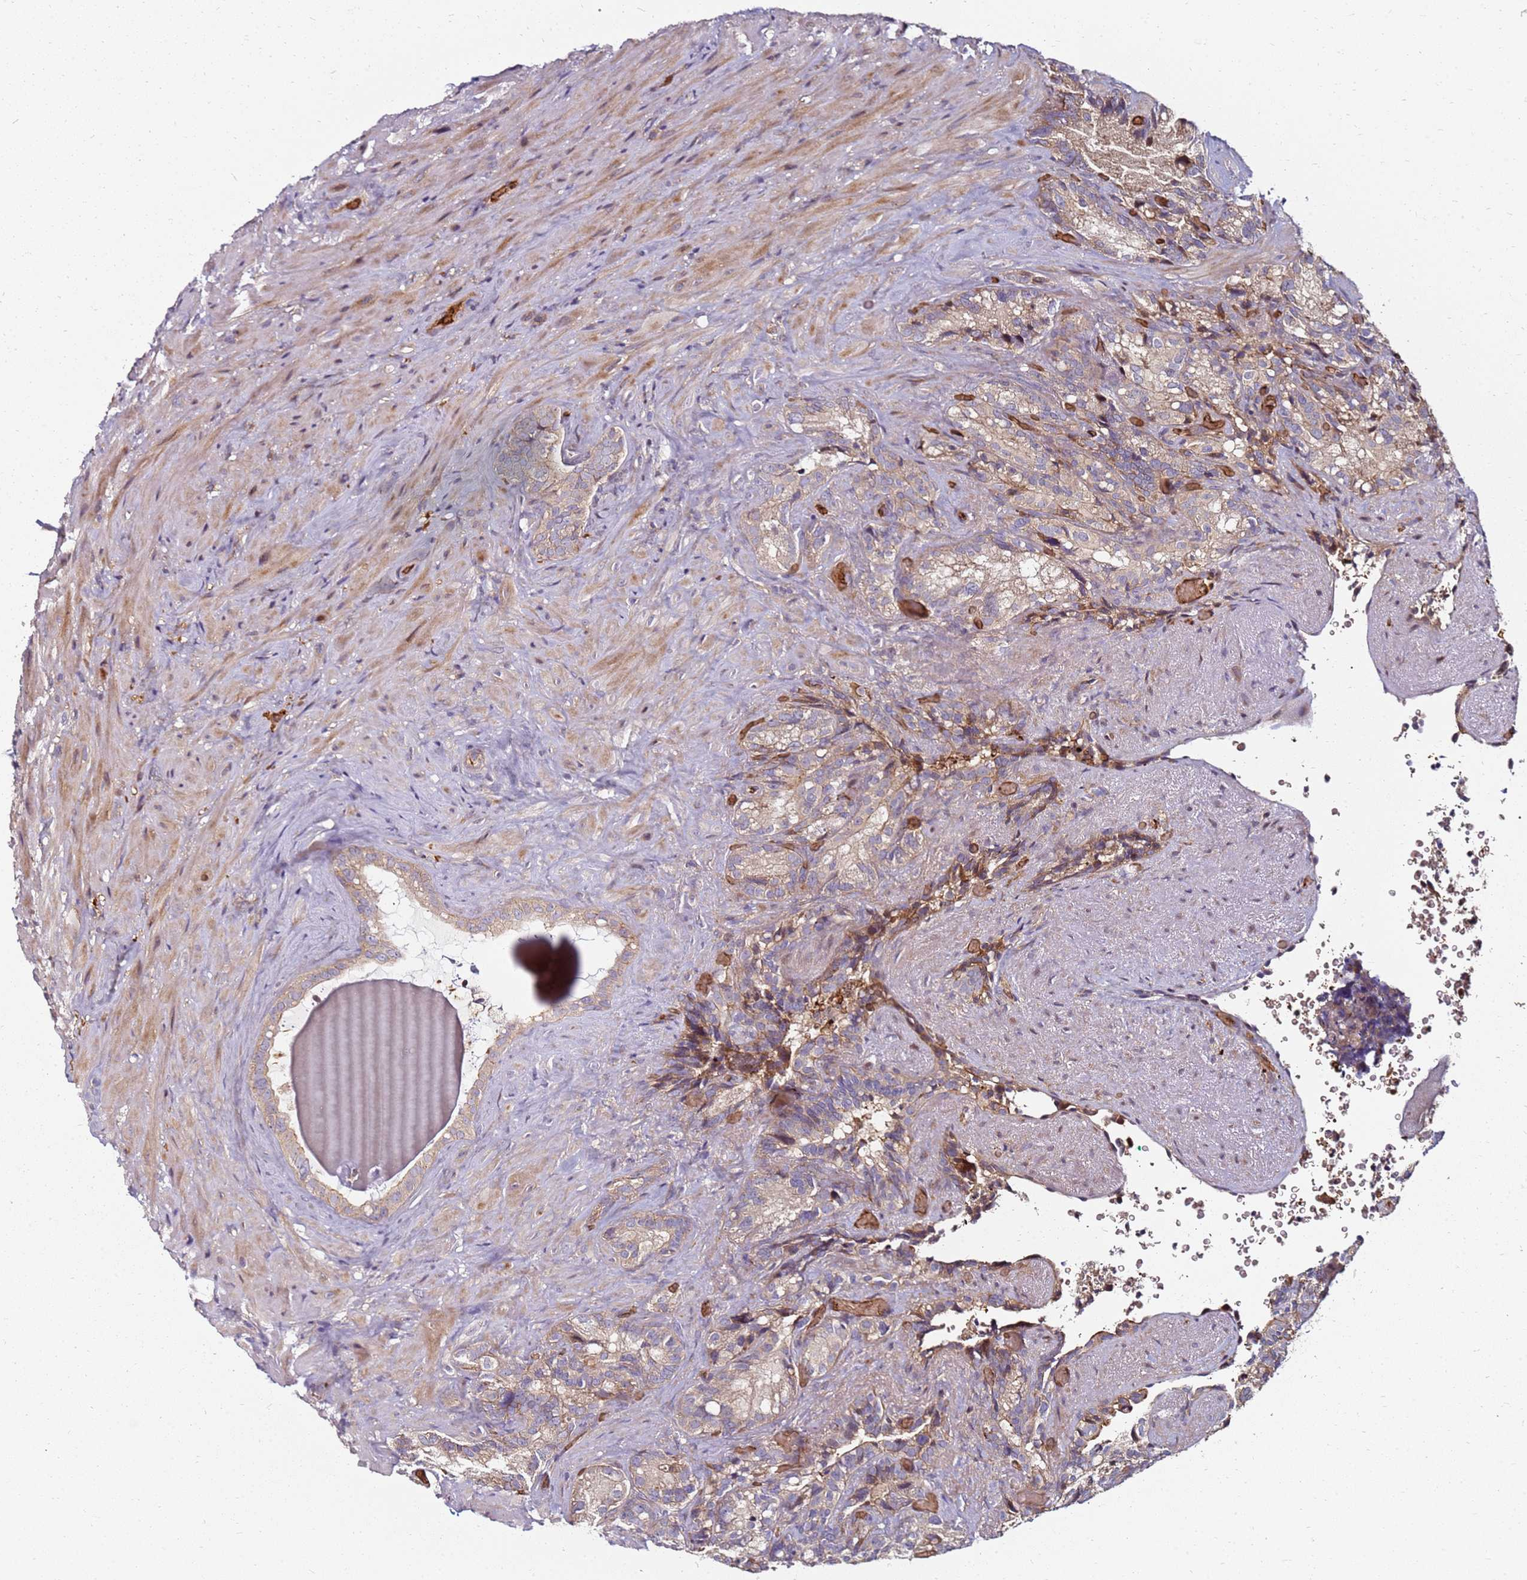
{"staining": {"intensity": "weak", "quantity": "25%-75%", "location": "cytoplasmic/membranous"}, "tissue": "seminal vesicle", "cell_type": "Glandular cells", "image_type": "normal", "snomed": [{"axis": "morphology", "description": "Normal tissue, NOS"}, {"axis": "topography", "description": "Seminal veicle"}], "caption": "DAB immunohistochemical staining of normal seminal vesicle displays weak cytoplasmic/membranous protein positivity in approximately 25%-75% of glandular cells.", "gene": "RNF11", "patient": {"sex": "male", "age": 62}}